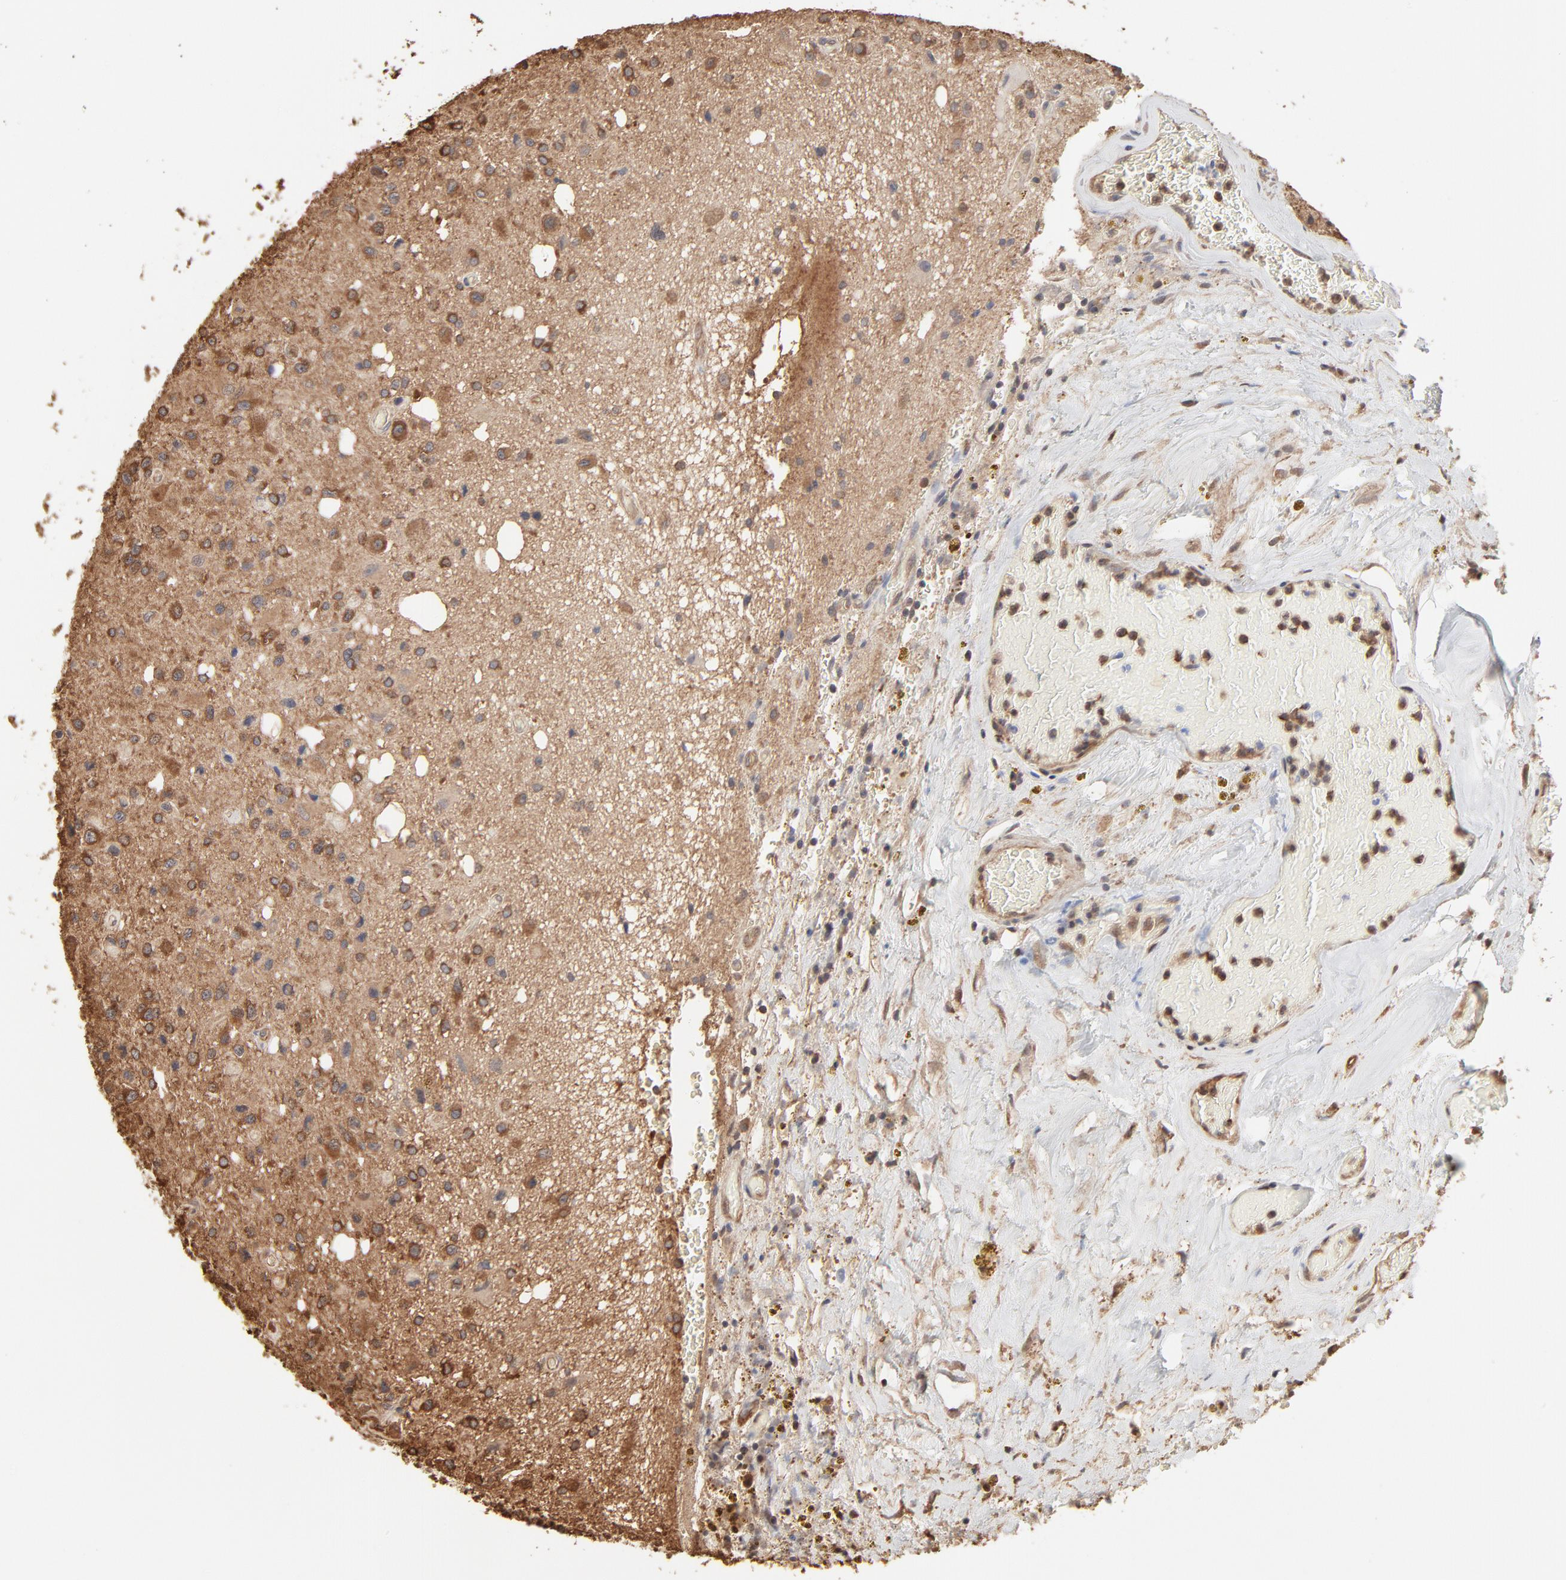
{"staining": {"intensity": "moderate", "quantity": ">75%", "location": "cytoplasmic/membranous"}, "tissue": "glioma", "cell_type": "Tumor cells", "image_type": "cancer", "snomed": [{"axis": "morphology", "description": "Glioma, malignant, Low grade"}, {"axis": "topography", "description": "Brain"}], "caption": "A brown stain shows moderate cytoplasmic/membranous positivity of a protein in malignant glioma (low-grade) tumor cells.", "gene": "PPP2CA", "patient": {"sex": "male", "age": 58}}